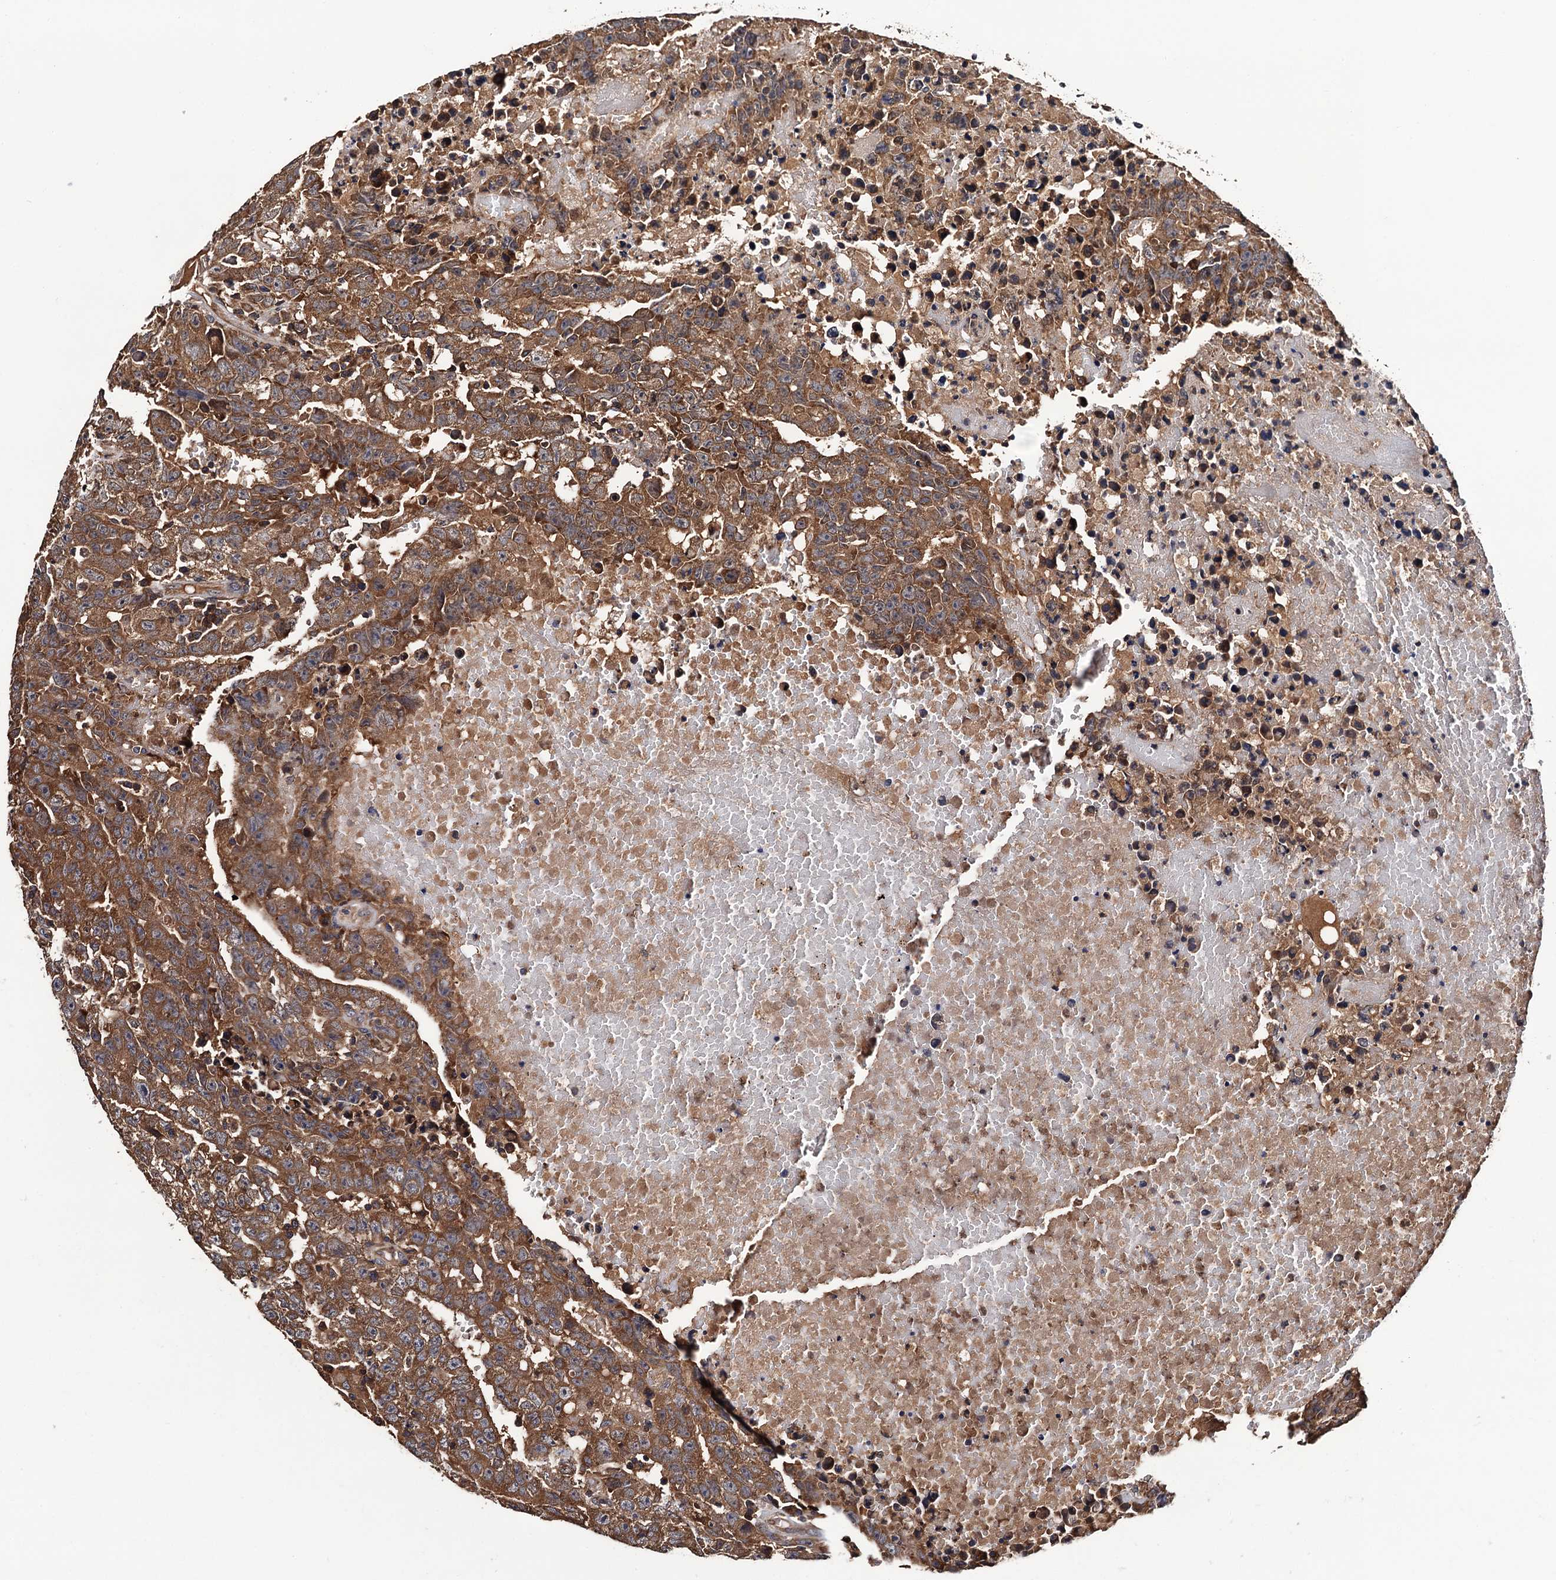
{"staining": {"intensity": "moderate", "quantity": ">75%", "location": "cytoplasmic/membranous"}, "tissue": "testis cancer", "cell_type": "Tumor cells", "image_type": "cancer", "snomed": [{"axis": "morphology", "description": "Carcinoma, Embryonal, NOS"}, {"axis": "topography", "description": "Testis"}], "caption": "Tumor cells reveal moderate cytoplasmic/membranous expression in about >75% of cells in testis cancer (embryonal carcinoma). Nuclei are stained in blue.", "gene": "RGS11", "patient": {"sex": "male", "age": 25}}